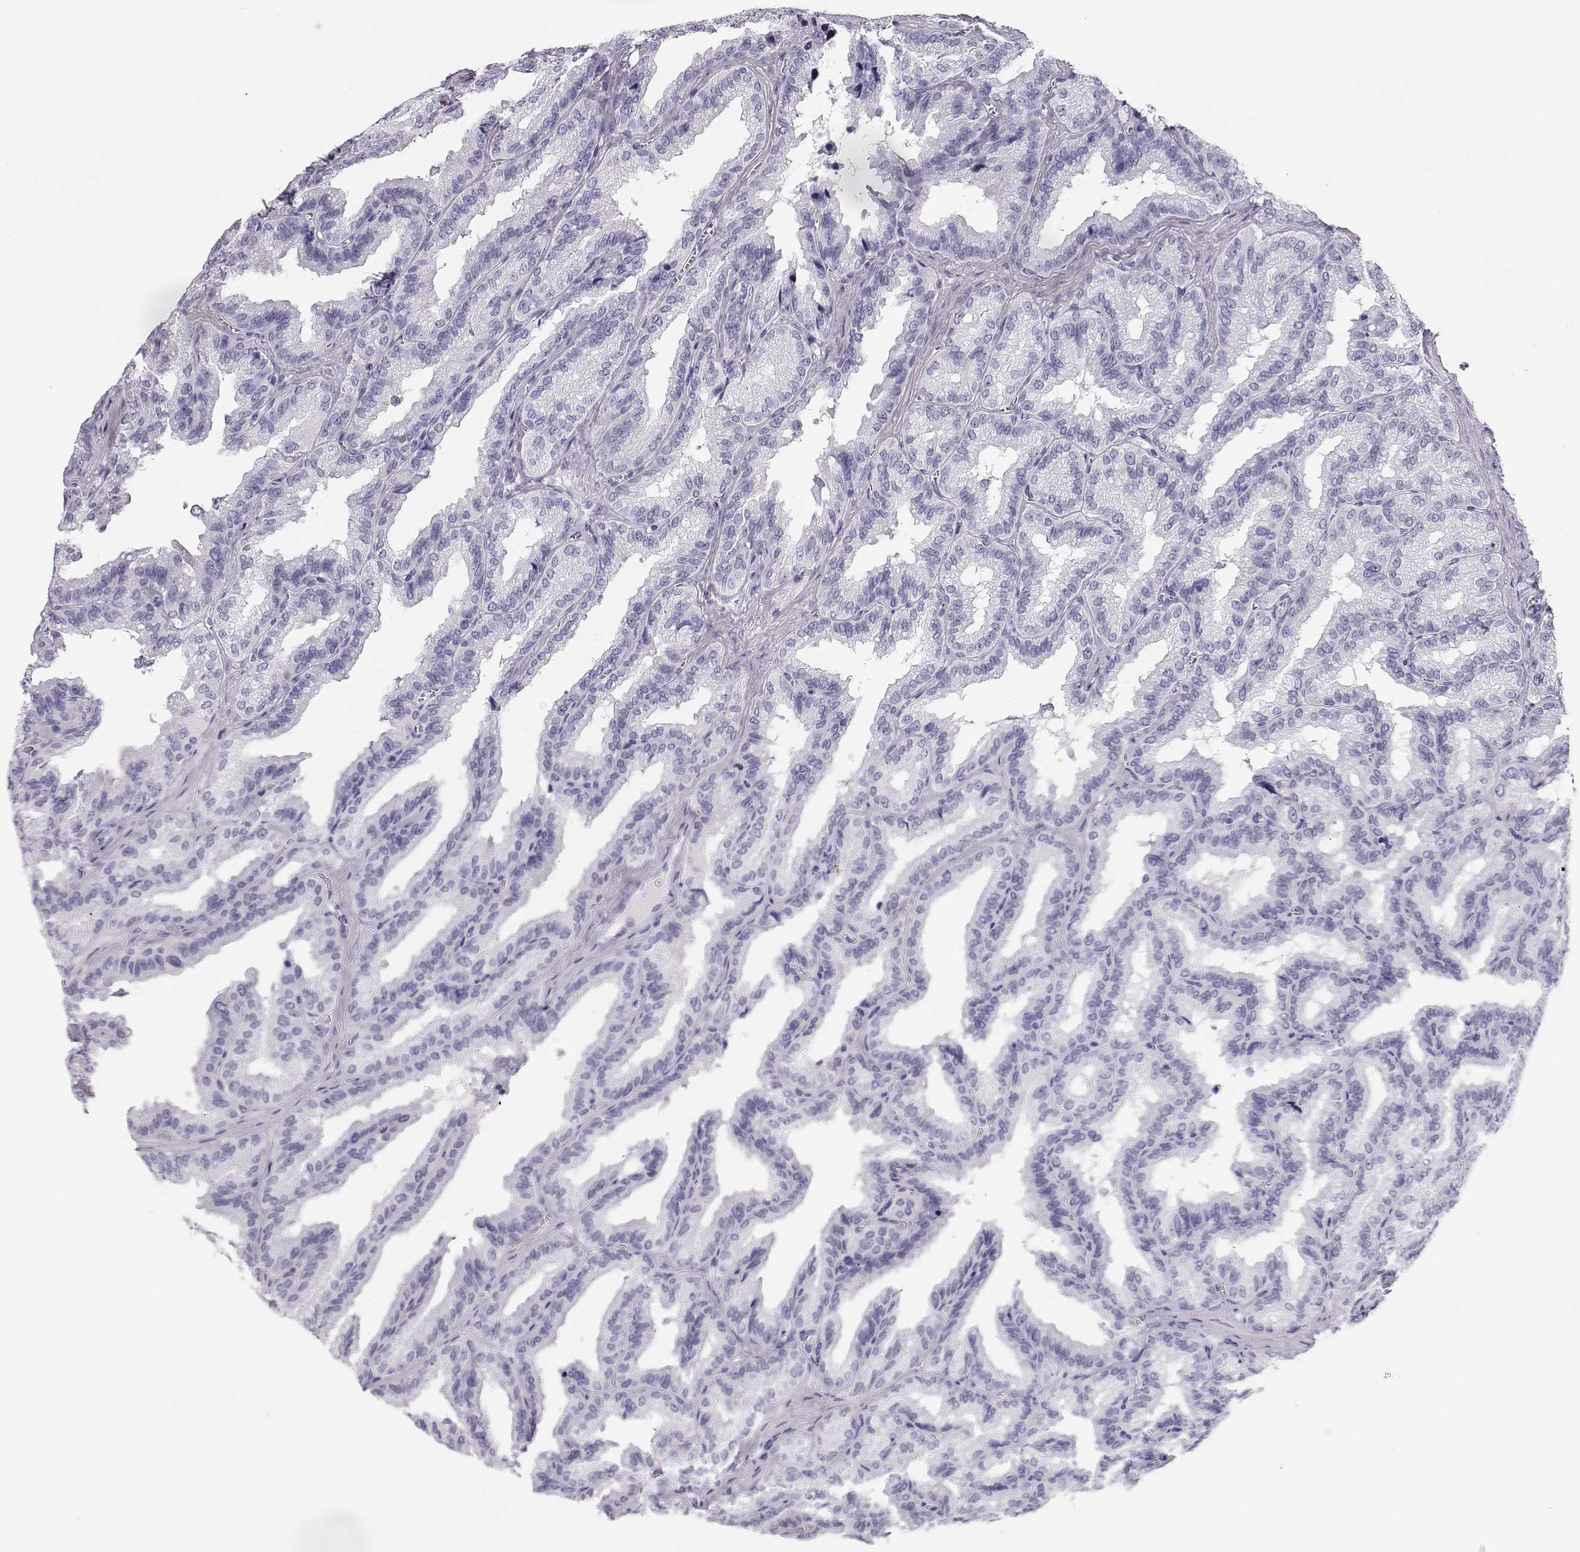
{"staining": {"intensity": "negative", "quantity": "none", "location": "none"}, "tissue": "seminal vesicle", "cell_type": "Glandular cells", "image_type": "normal", "snomed": [{"axis": "morphology", "description": "Normal tissue, NOS"}, {"axis": "topography", "description": "Seminal veicle"}], "caption": "Immunohistochemistry of unremarkable human seminal vesicle reveals no positivity in glandular cells.", "gene": "MAGEC1", "patient": {"sex": "male", "age": 37}}